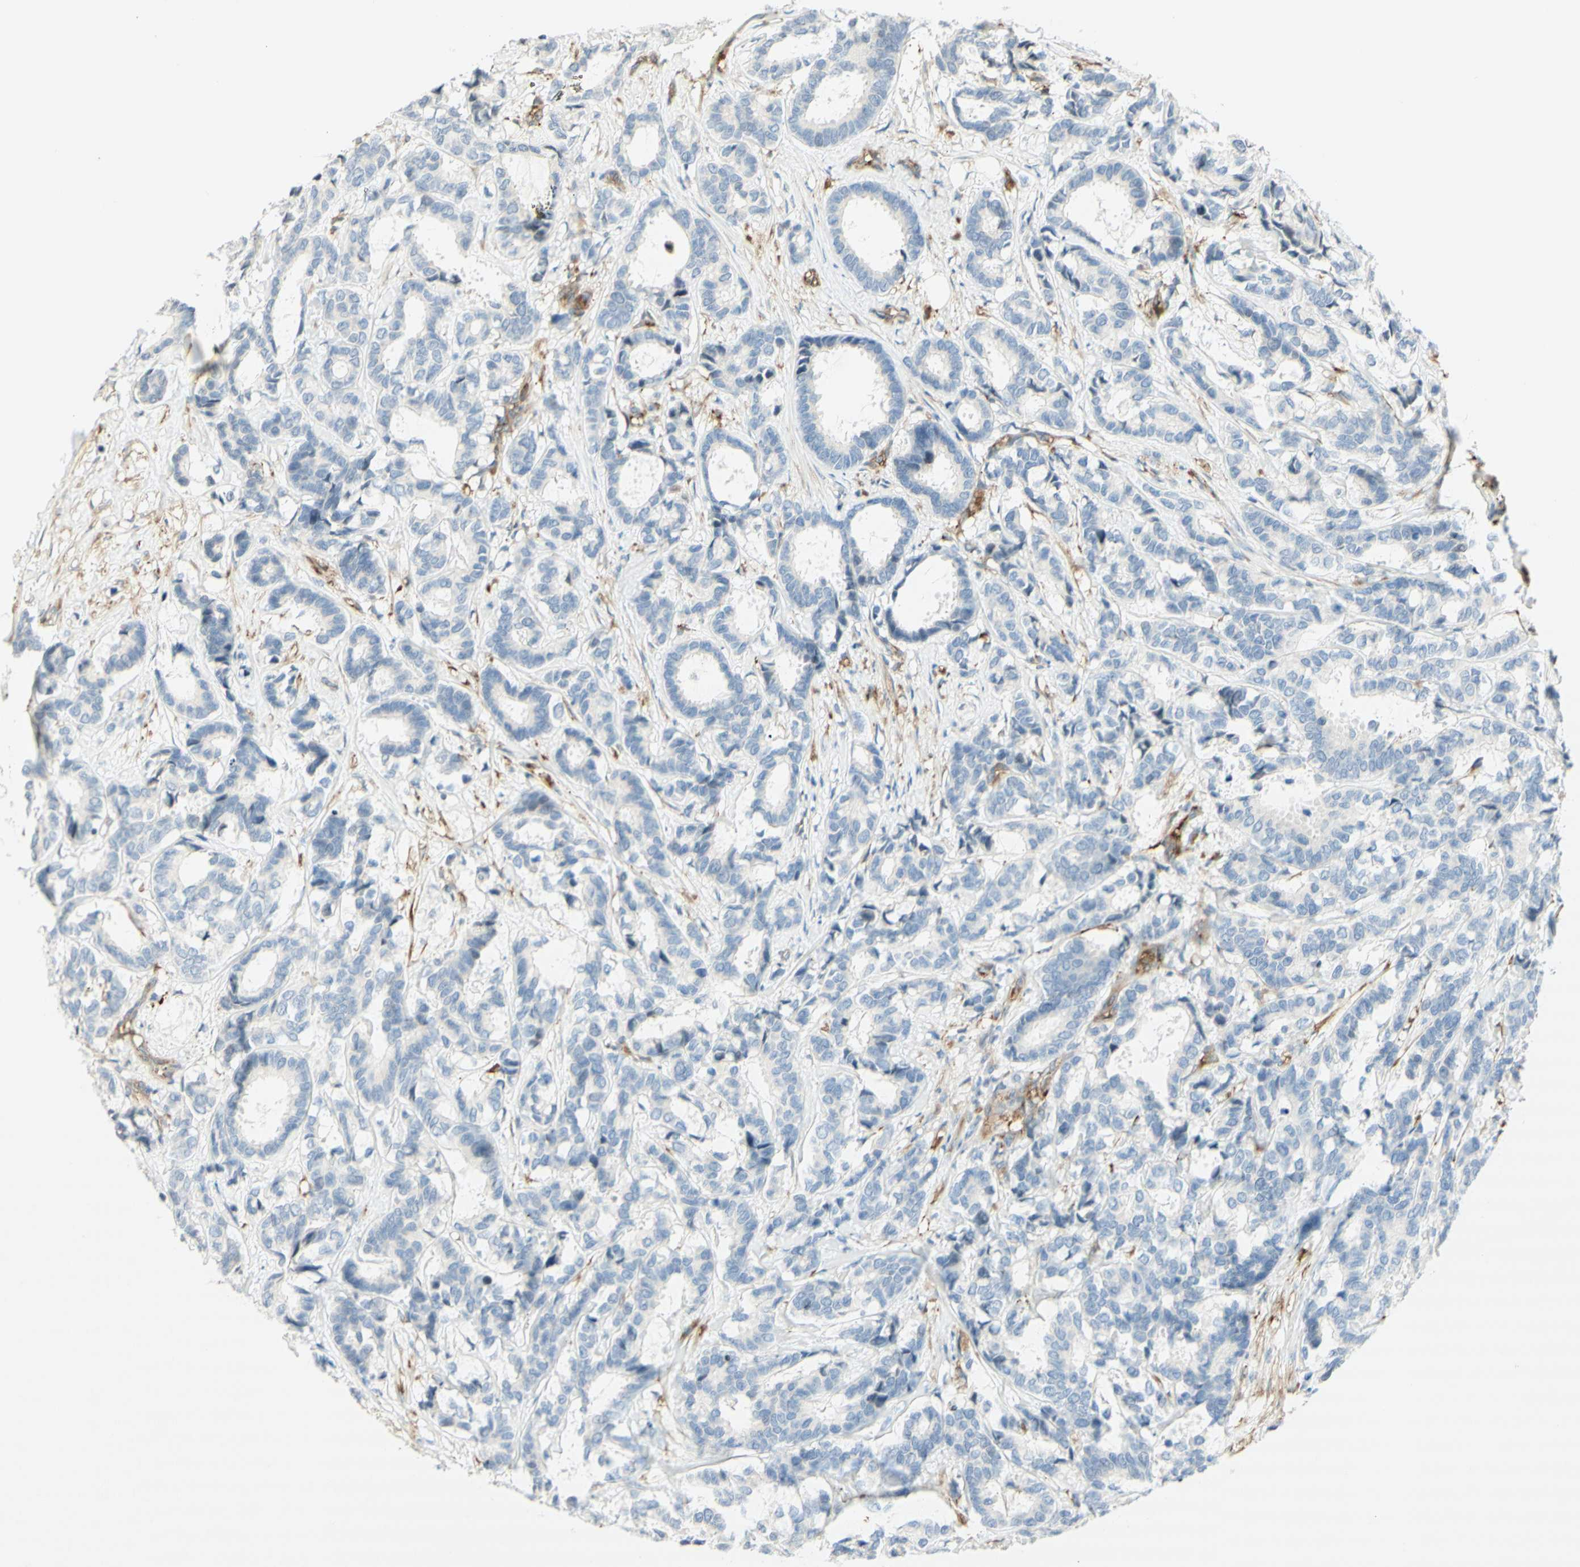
{"staining": {"intensity": "negative", "quantity": "none", "location": "none"}, "tissue": "breast cancer", "cell_type": "Tumor cells", "image_type": "cancer", "snomed": [{"axis": "morphology", "description": "Duct carcinoma"}, {"axis": "topography", "description": "Breast"}], "caption": "Immunohistochemistry histopathology image of neoplastic tissue: infiltrating ductal carcinoma (breast) stained with DAB demonstrates no significant protein staining in tumor cells.", "gene": "MAP1B", "patient": {"sex": "female", "age": 87}}